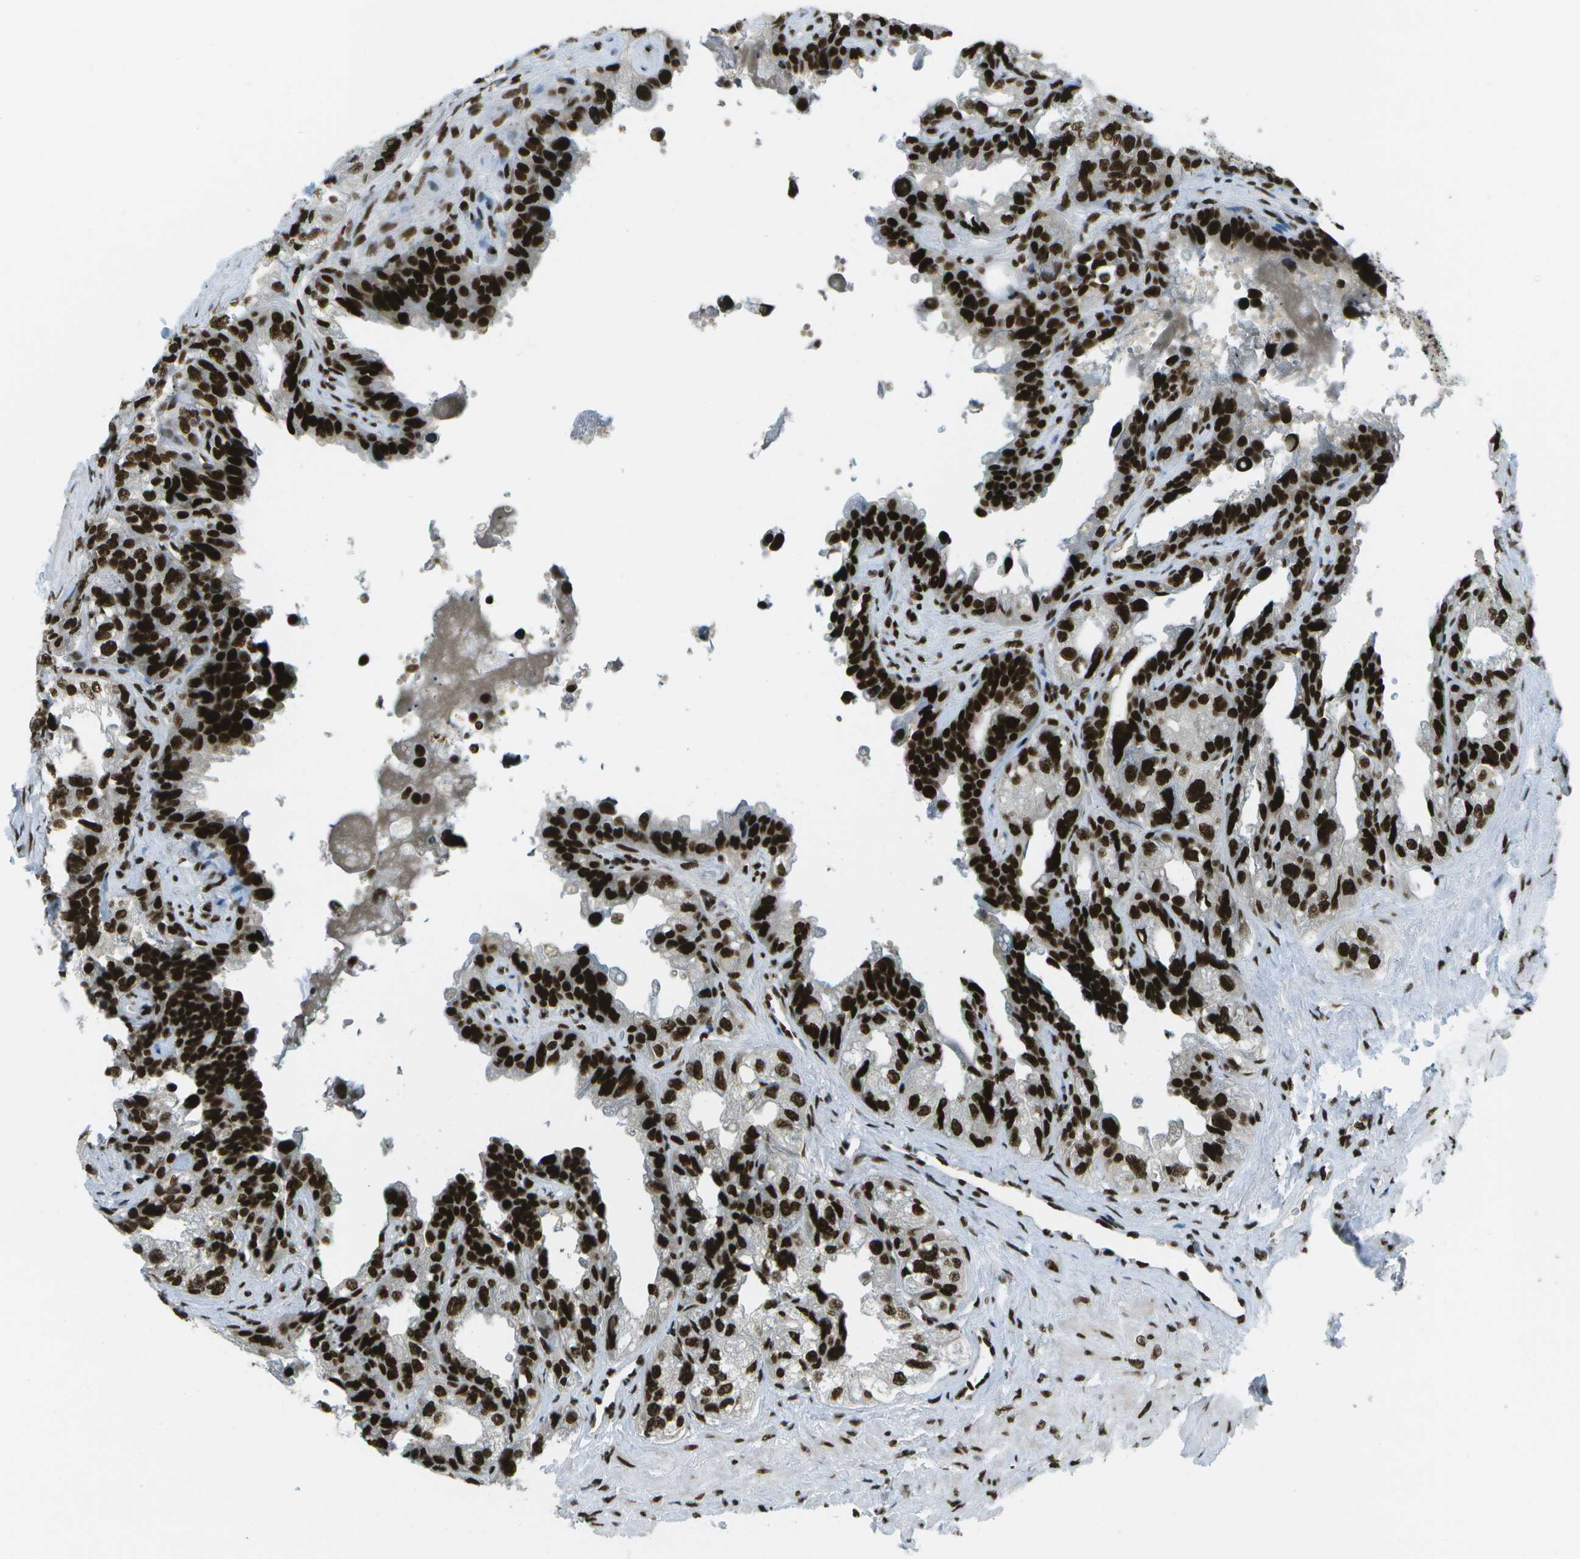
{"staining": {"intensity": "strong", "quantity": ">75%", "location": "nuclear"}, "tissue": "seminal vesicle", "cell_type": "Glandular cells", "image_type": "normal", "snomed": [{"axis": "morphology", "description": "Normal tissue, NOS"}, {"axis": "topography", "description": "Seminal veicle"}], "caption": "Strong nuclear expression is appreciated in about >75% of glandular cells in benign seminal vesicle.", "gene": "GLYR1", "patient": {"sex": "male", "age": 68}}